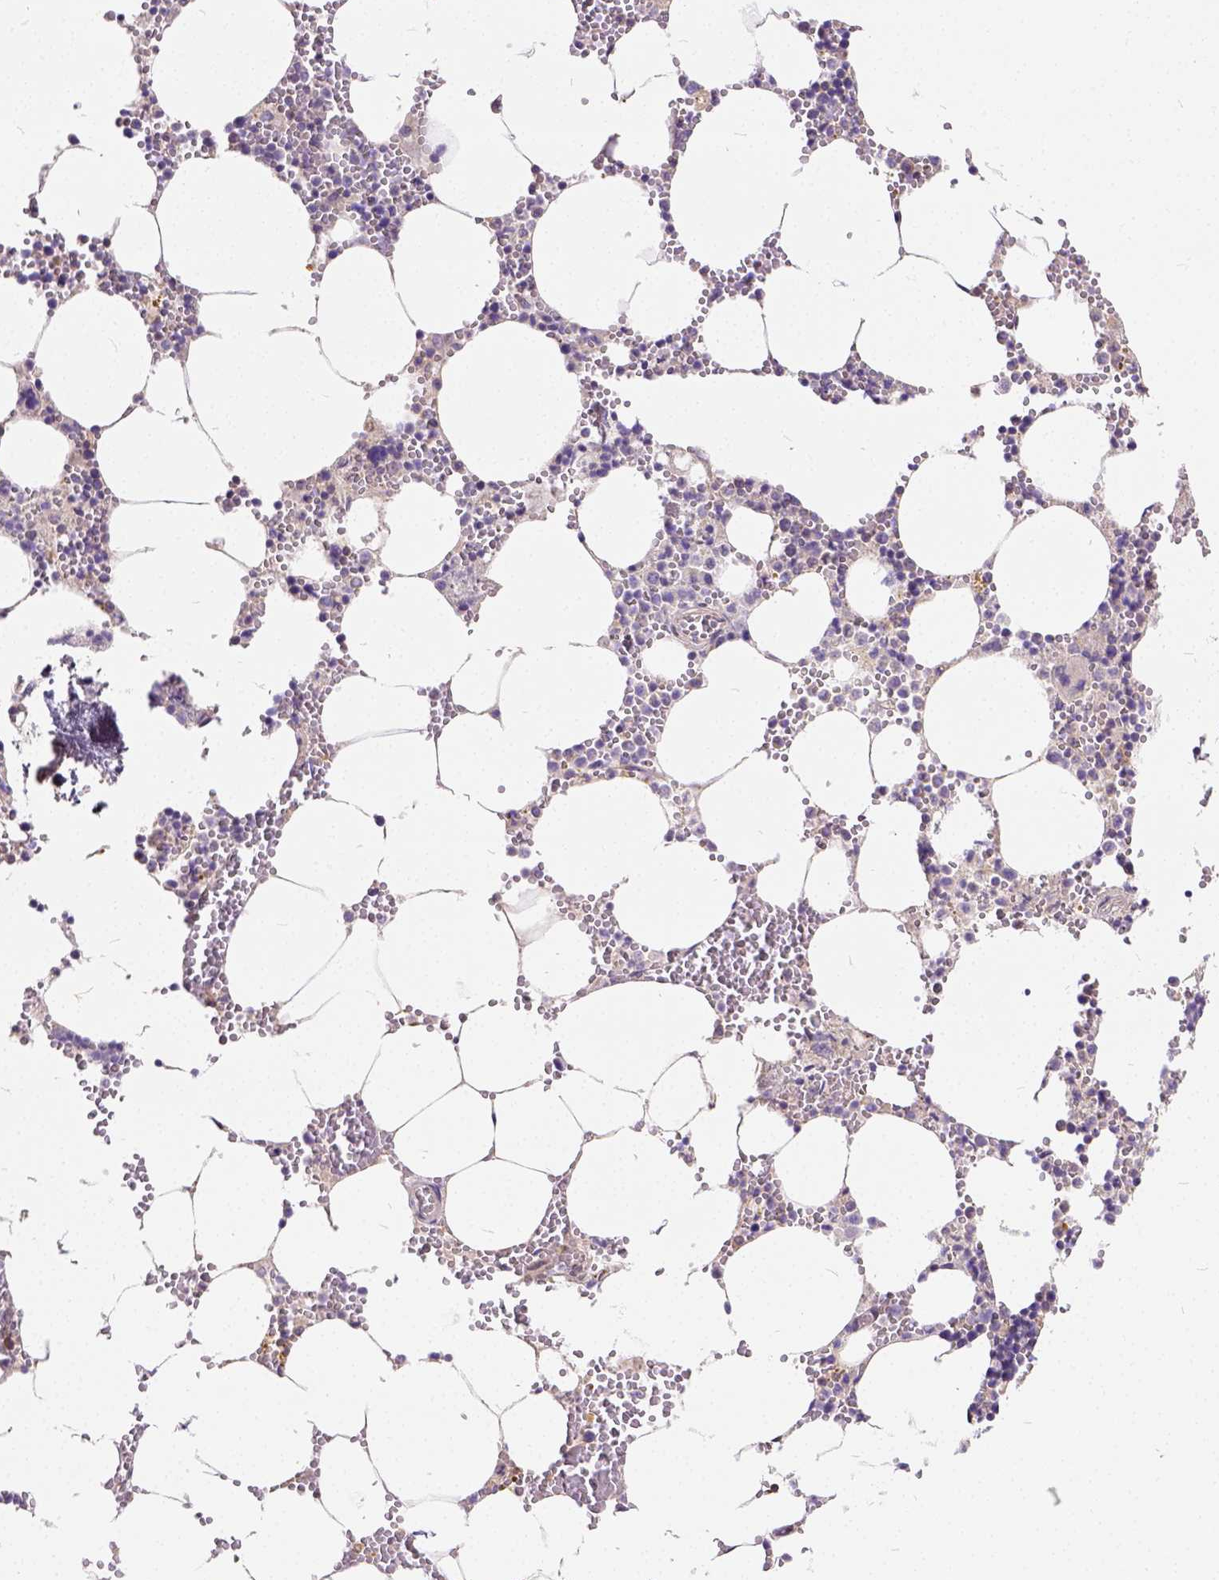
{"staining": {"intensity": "negative", "quantity": "none", "location": "none"}, "tissue": "bone marrow", "cell_type": "Hematopoietic cells", "image_type": "normal", "snomed": [{"axis": "morphology", "description": "Normal tissue, NOS"}, {"axis": "topography", "description": "Bone marrow"}], "caption": "The image demonstrates no significant staining in hematopoietic cells of bone marrow.", "gene": "CADM4", "patient": {"sex": "male", "age": 54}}